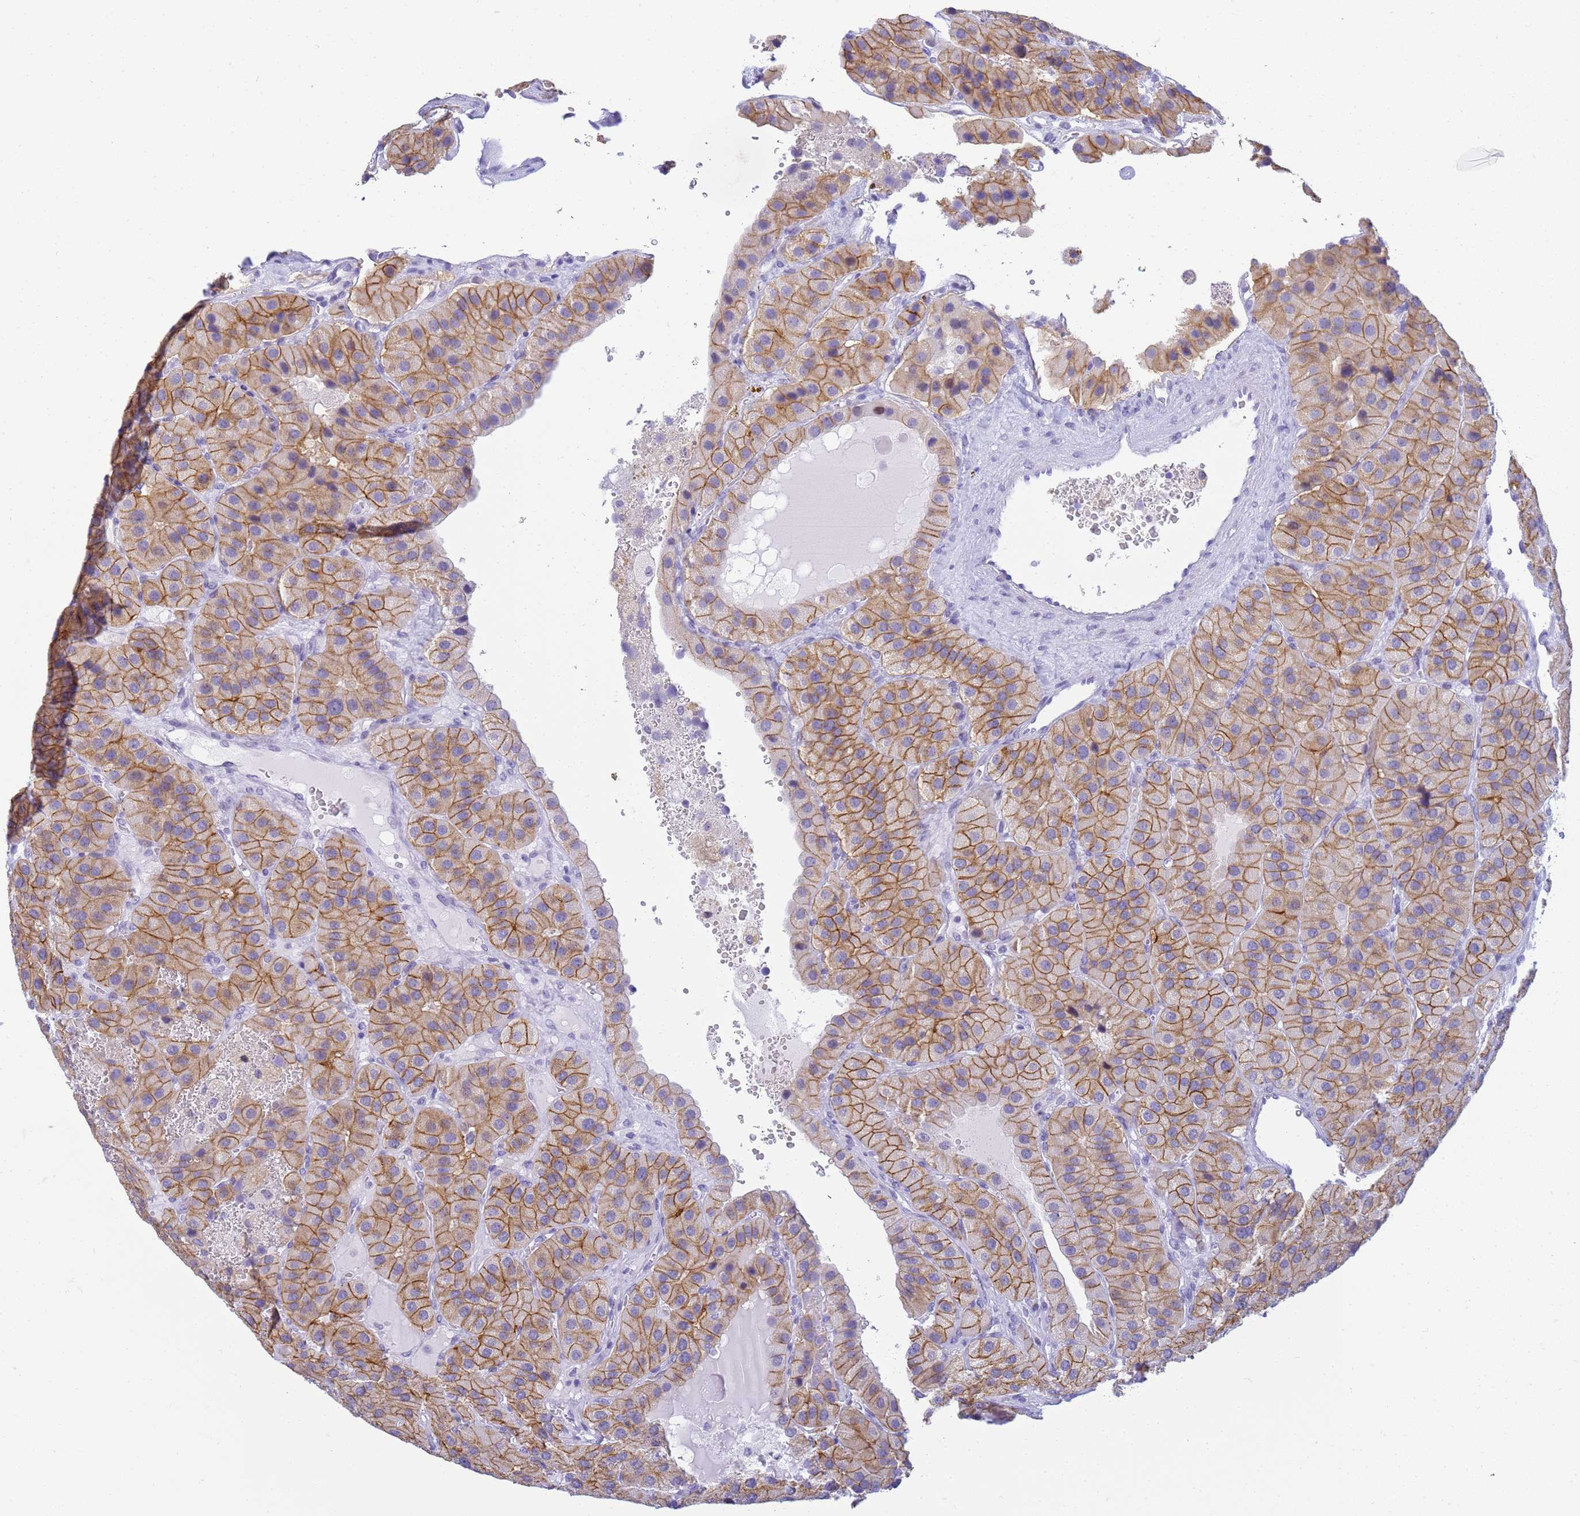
{"staining": {"intensity": "moderate", "quantity": ">75%", "location": "cytoplasmic/membranous"}, "tissue": "parathyroid gland", "cell_type": "Glandular cells", "image_type": "normal", "snomed": [{"axis": "morphology", "description": "Normal tissue, NOS"}, {"axis": "morphology", "description": "Adenoma, NOS"}, {"axis": "topography", "description": "Parathyroid gland"}], "caption": "Moderate cytoplasmic/membranous expression for a protein is seen in about >75% of glandular cells of unremarkable parathyroid gland using immunohistochemistry (IHC).", "gene": "SNX20", "patient": {"sex": "female", "age": 86}}